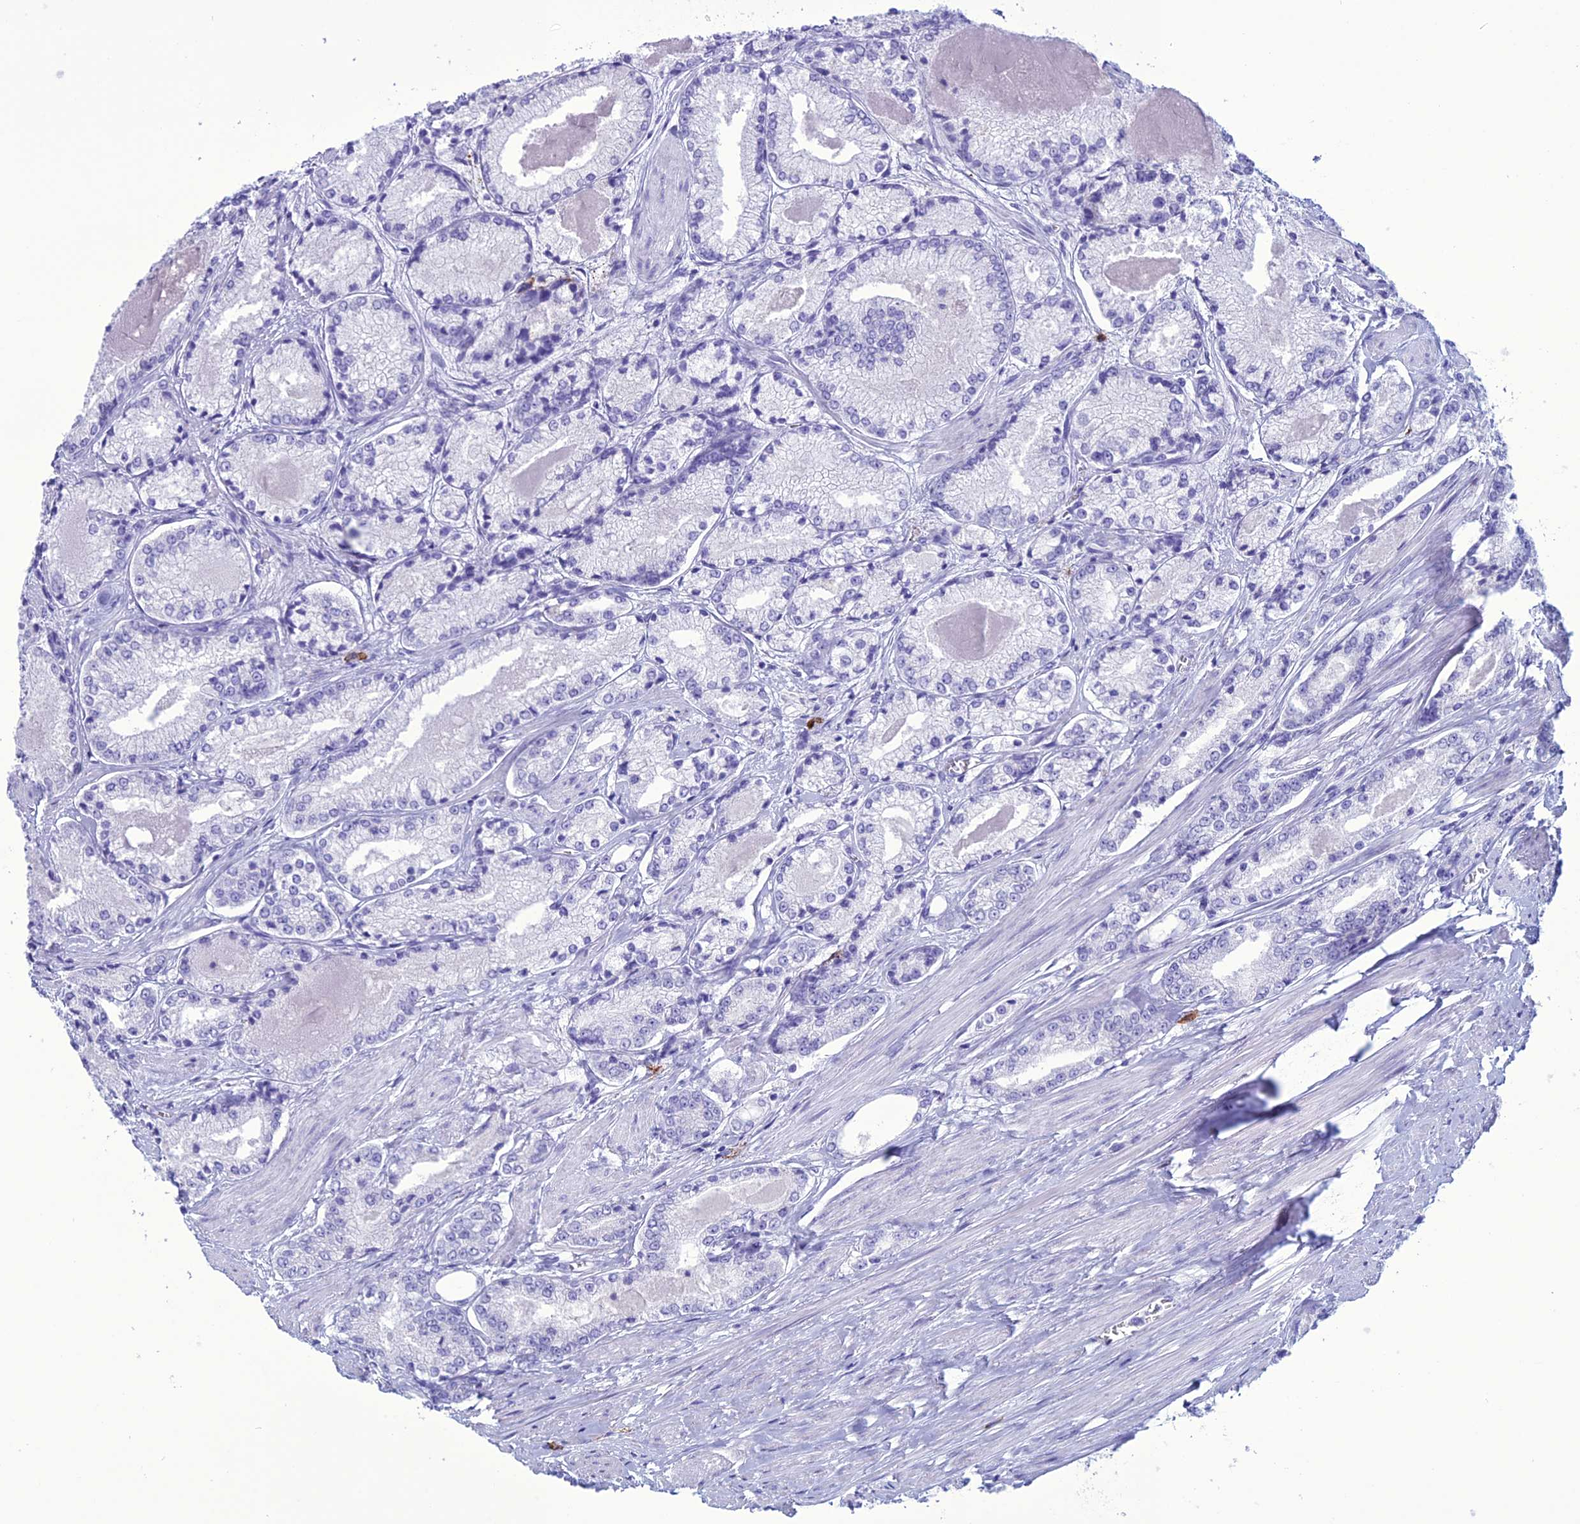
{"staining": {"intensity": "negative", "quantity": "none", "location": "none"}, "tissue": "prostate cancer", "cell_type": "Tumor cells", "image_type": "cancer", "snomed": [{"axis": "morphology", "description": "Adenocarcinoma, Low grade"}, {"axis": "topography", "description": "Prostate"}], "caption": "The immunohistochemistry photomicrograph has no significant staining in tumor cells of prostate cancer (low-grade adenocarcinoma) tissue.", "gene": "MZB1", "patient": {"sex": "male", "age": 68}}